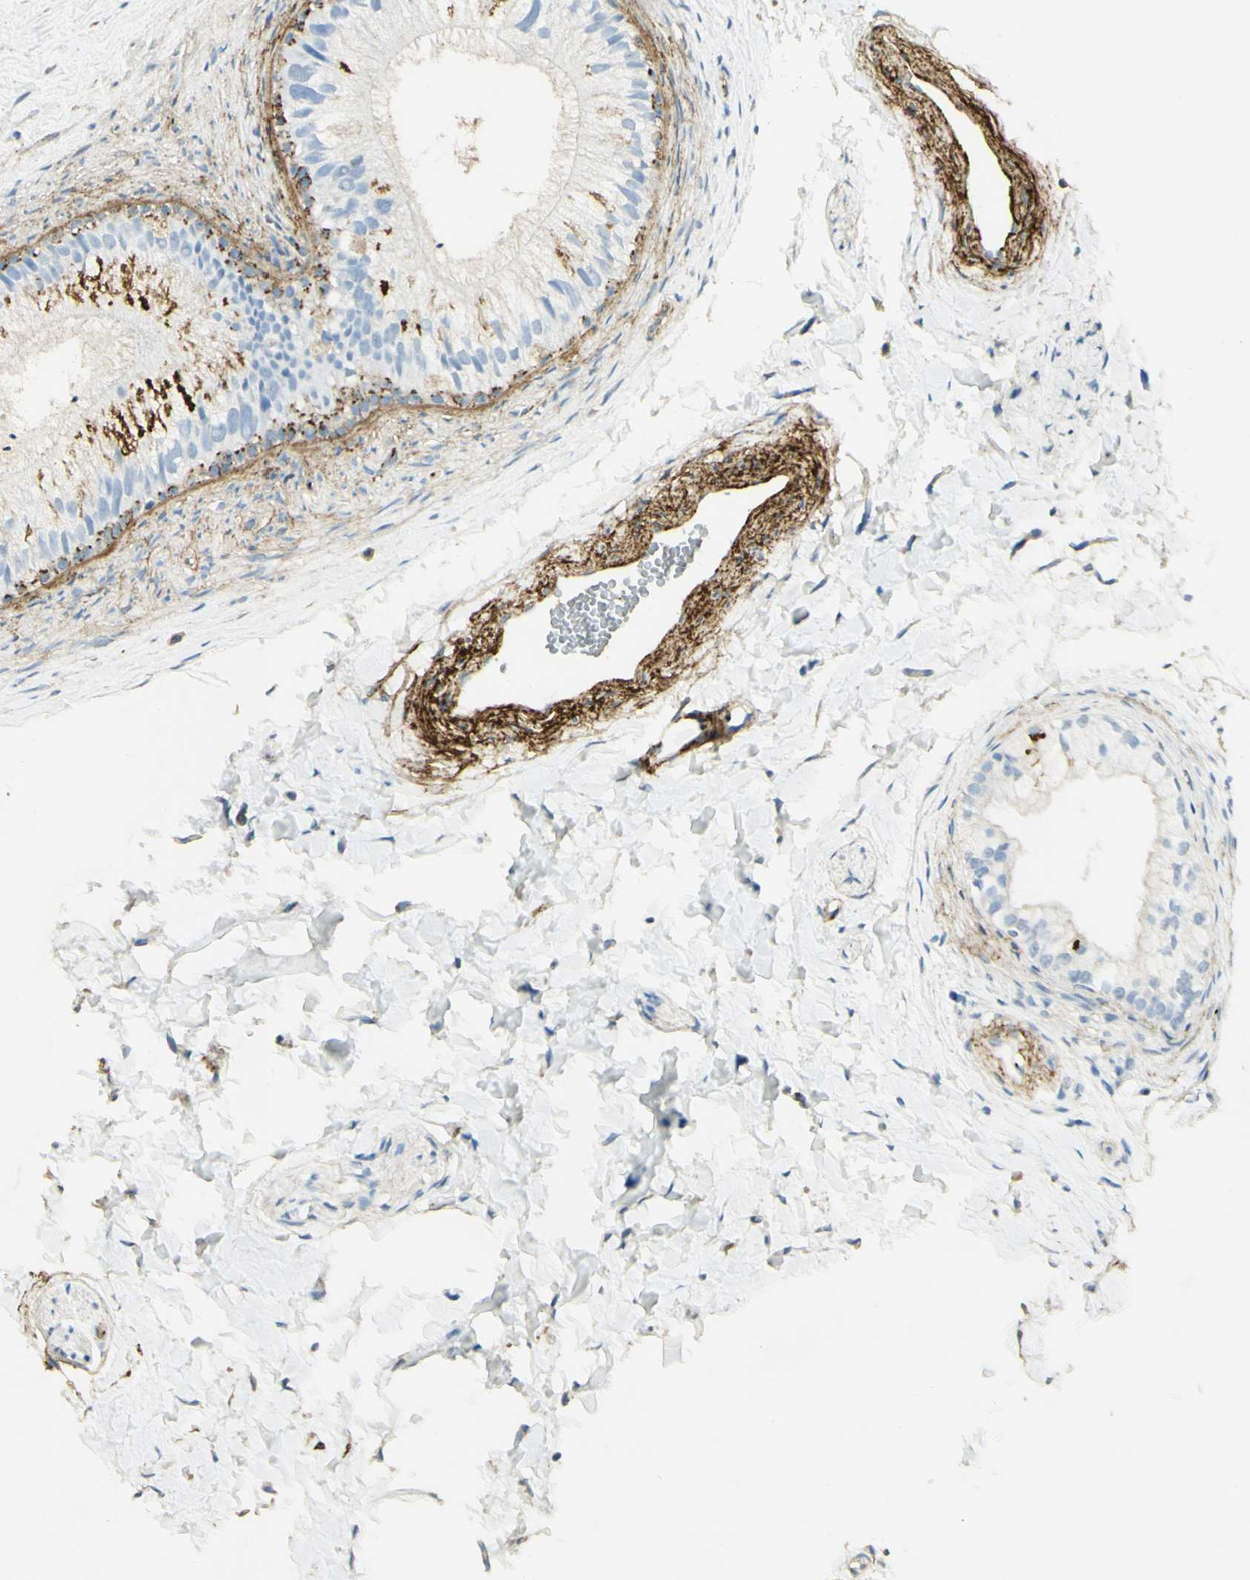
{"staining": {"intensity": "strong", "quantity": "<25%", "location": "cytoplasmic/membranous"}, "tissue": "epididymis", "cell_type": "Glandular cells", "image_type": "normal", "snomed": [{"axis": "morphology", "description": "Normal tissue, NOS"}, {"axis": "topography", "description": "Epididymis"}], "caption": "Protein staining of unremarkable epididymis reveals strong cytoplasmic/membranous expression in about <25% of glandular cells. (Stains: DAB in brown, nuclei in blue, Microscopy: brightfield microscopy at high magnification).", "gene": "TNN", "patient": {"sex": "male", "age": 56}}